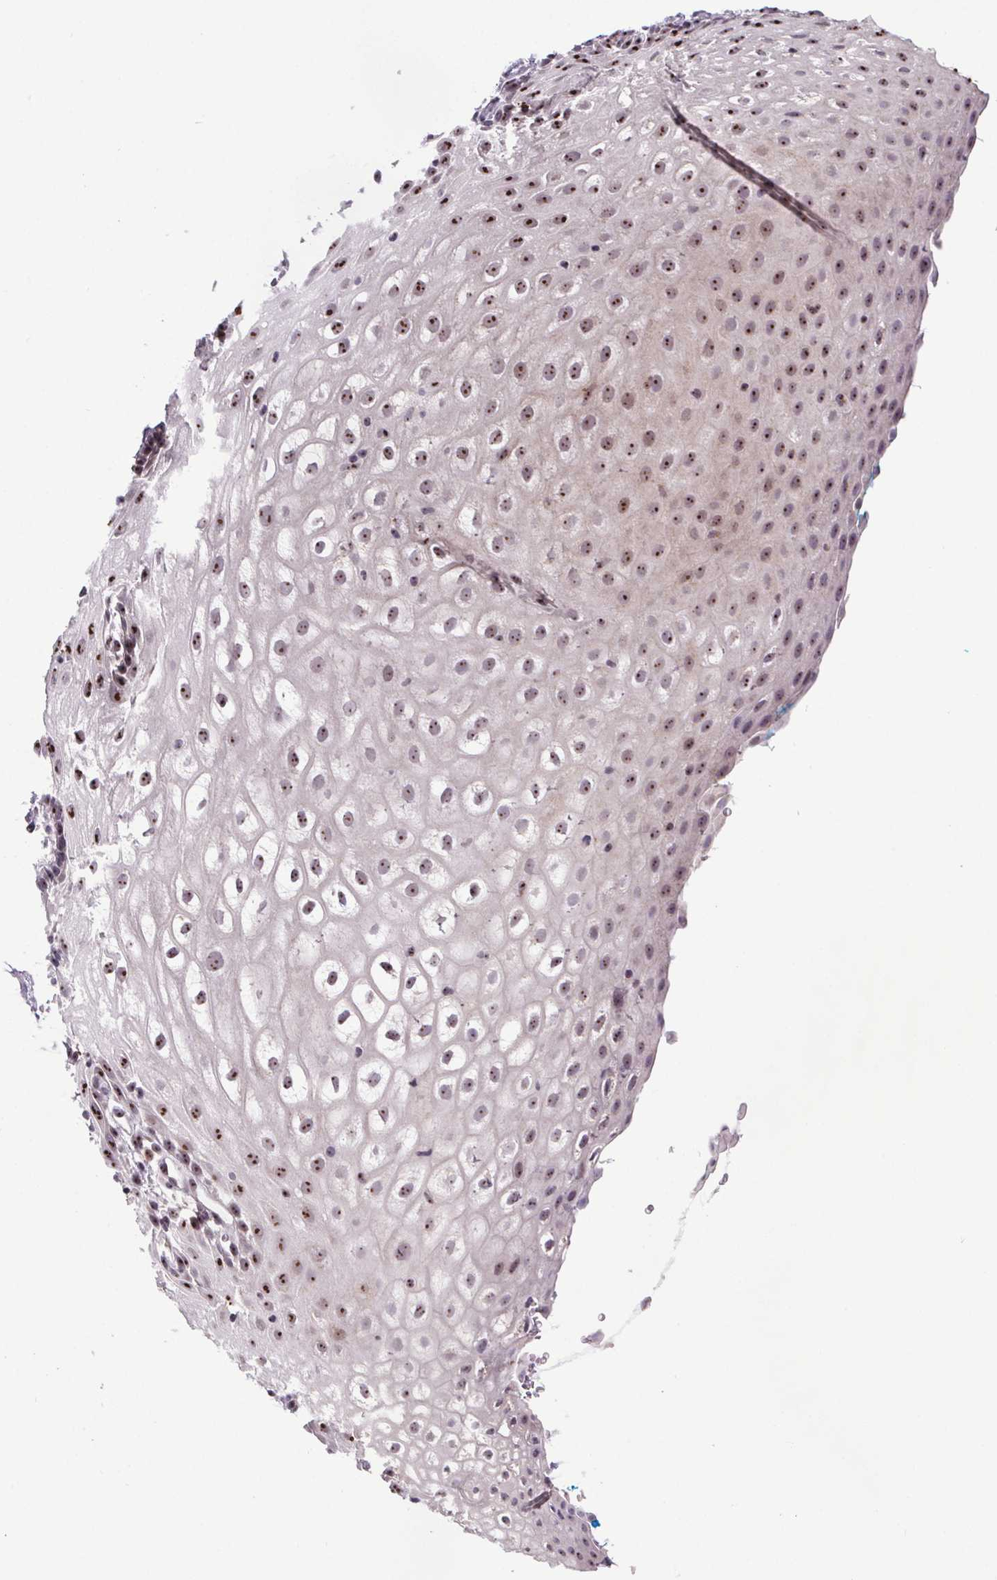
{"staining": {"intensity": "moderate", "quantity": "25%-75%", "location": "nuclear"}, "tissue": "vagina", "cell_type": "Squamous epithelial cells", "image_type": "normal", "snomed": [{"axis": "morphology", "description": "Normal tissue, NOS"}, {"axis": "morphology", "description": "Adenocarcinoma, NOS"}, {"axis": "topography", "description": "Rectum"}, {"axis": "topography", "description": "Vagina"}, {"axis": "topography", "description": "Peripheral nerve tissue"}], "caption": "An immunohistochemistry (IHC) image of benign tissue is shown. Protein staining in brown shows moderate nuclear positivity in vagina within squamous epithelial cells.", "gene": "ATMIN", "patient": {"sex": "female", "age": 71}}